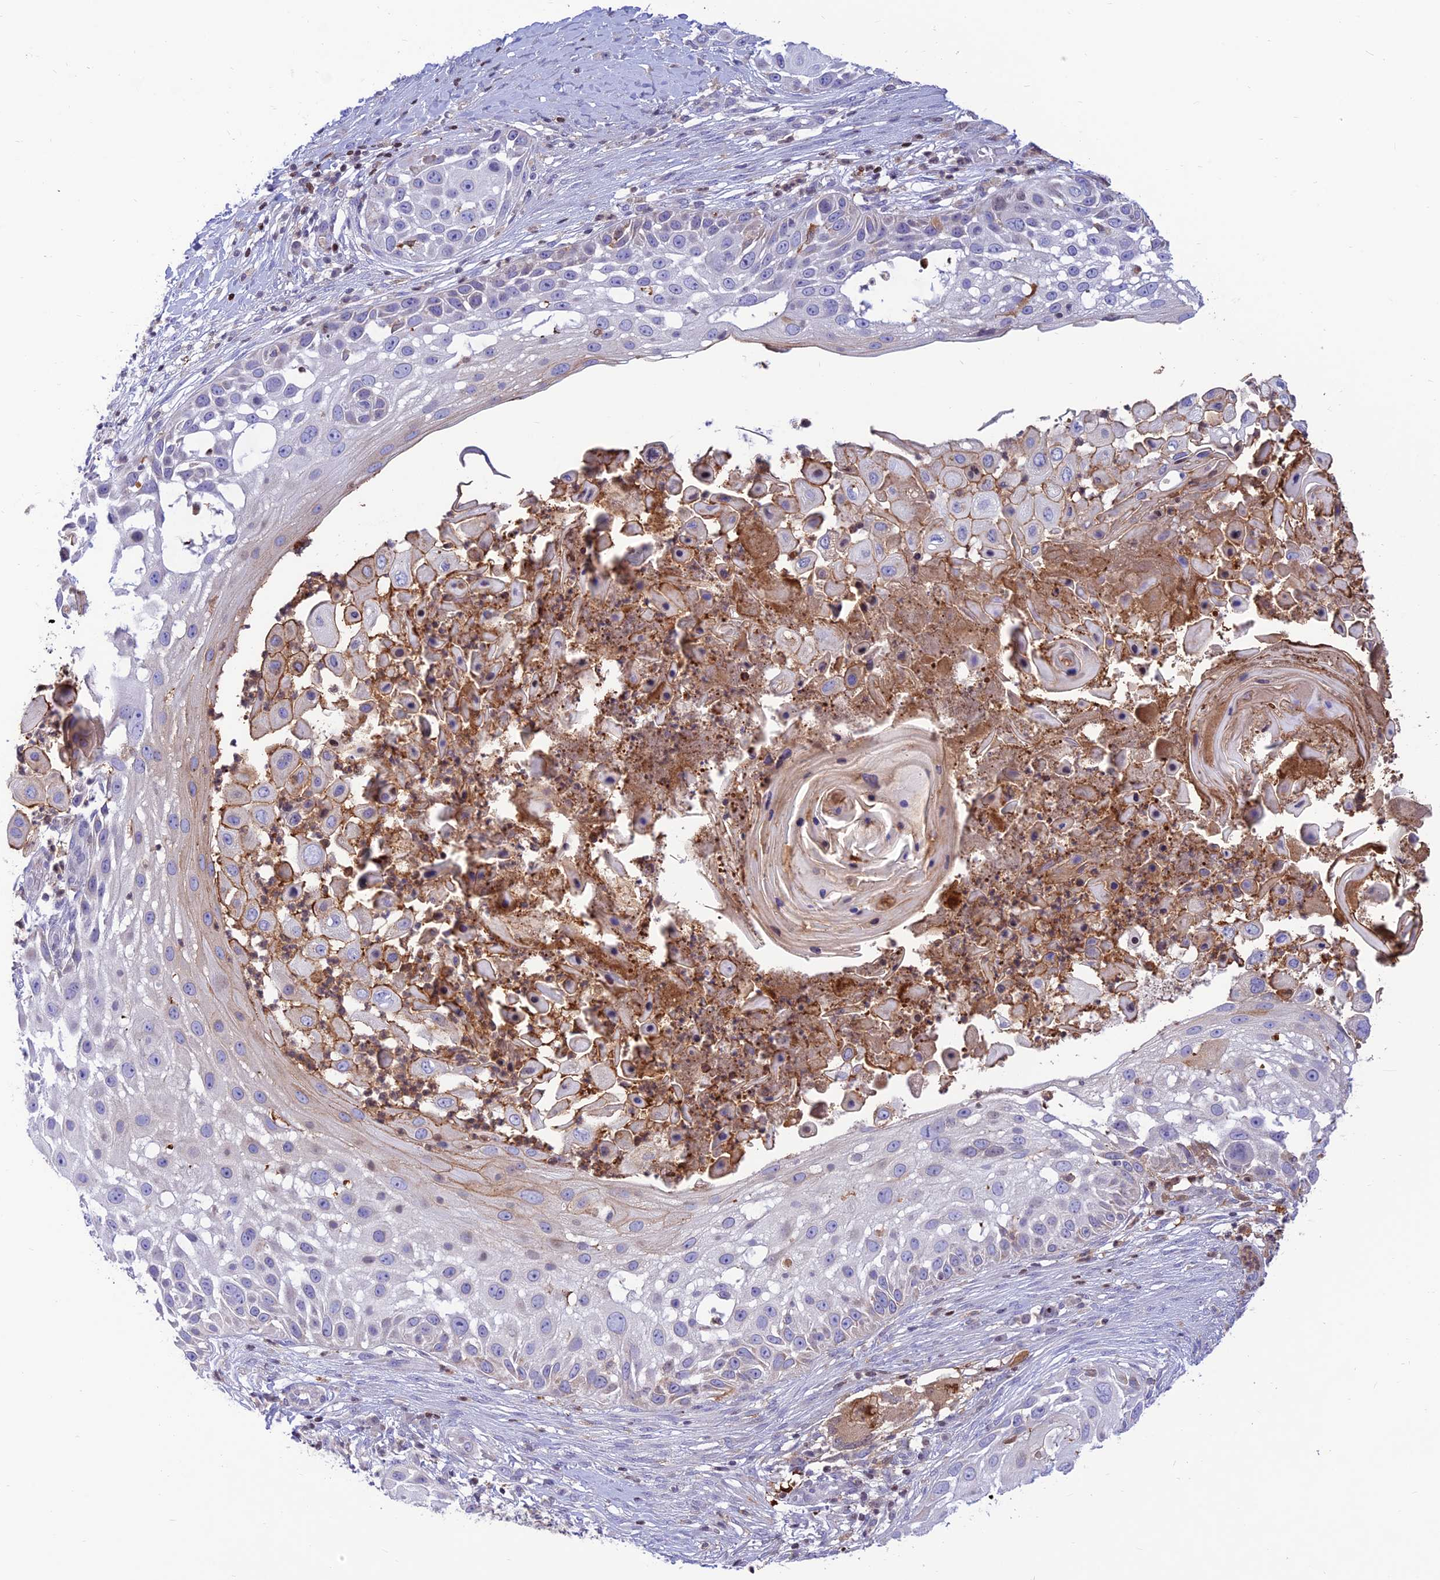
{"staining": {"intensity": "negative", "quantity": "none", "location": "none"}, "tissue": "skin cancer", "cell_type": "Tumor cells", "image_type": "cancer", "snomed": [{"axis": "morphology", "description": "Squamous cell carcinoma, NOS"}, {"axis": "topography", "description": "Skin"}], "caption": "High power microscopy micrograph of an IHC photomicrograph of squamous cell carcinoma (skin), revealing no significant positivity in tumor cells.", "gene": "FAM186B", "patient": {"sex": "female", "age": 44}}